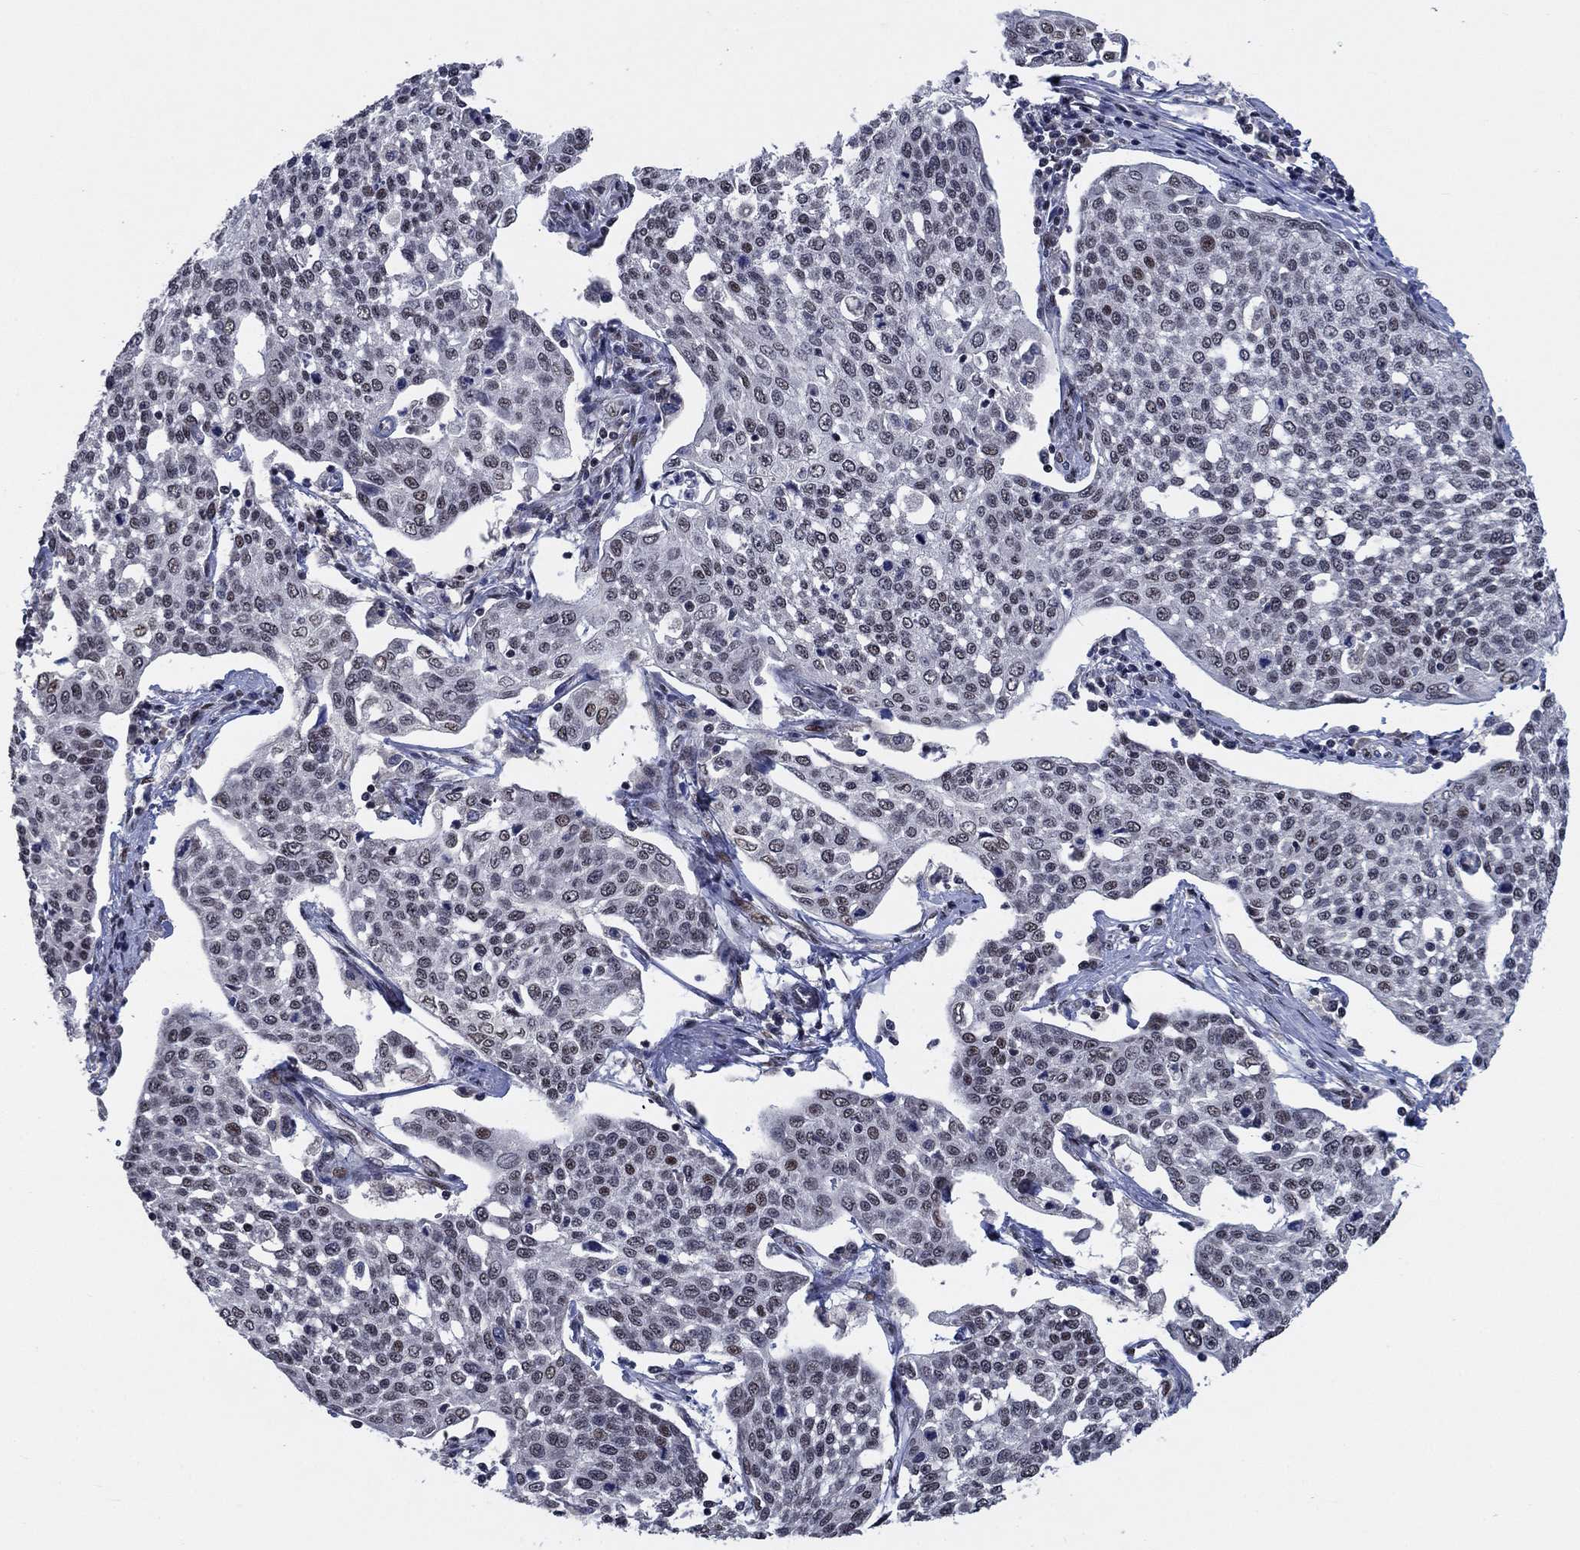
{"staining": {"intensity": "weak", "quantity": "<25%", "location": "nuclear"}, "tissue": "cervical cancer", "cell_type": "Tumor cells", "image_type": "cancer", "snomed": [{"axis": "morphology", "description": "Squamous cell carcinoma, NOS"}, {"axis": "topography", "description": "Cervix"}], "caption": "This is an immunohistochemistry (IHC) photomicrograph of cervical cancer. There is no staining in tumor cells.", "gene": "HTN1", "patient": {"sex": "female", "age": 34}}